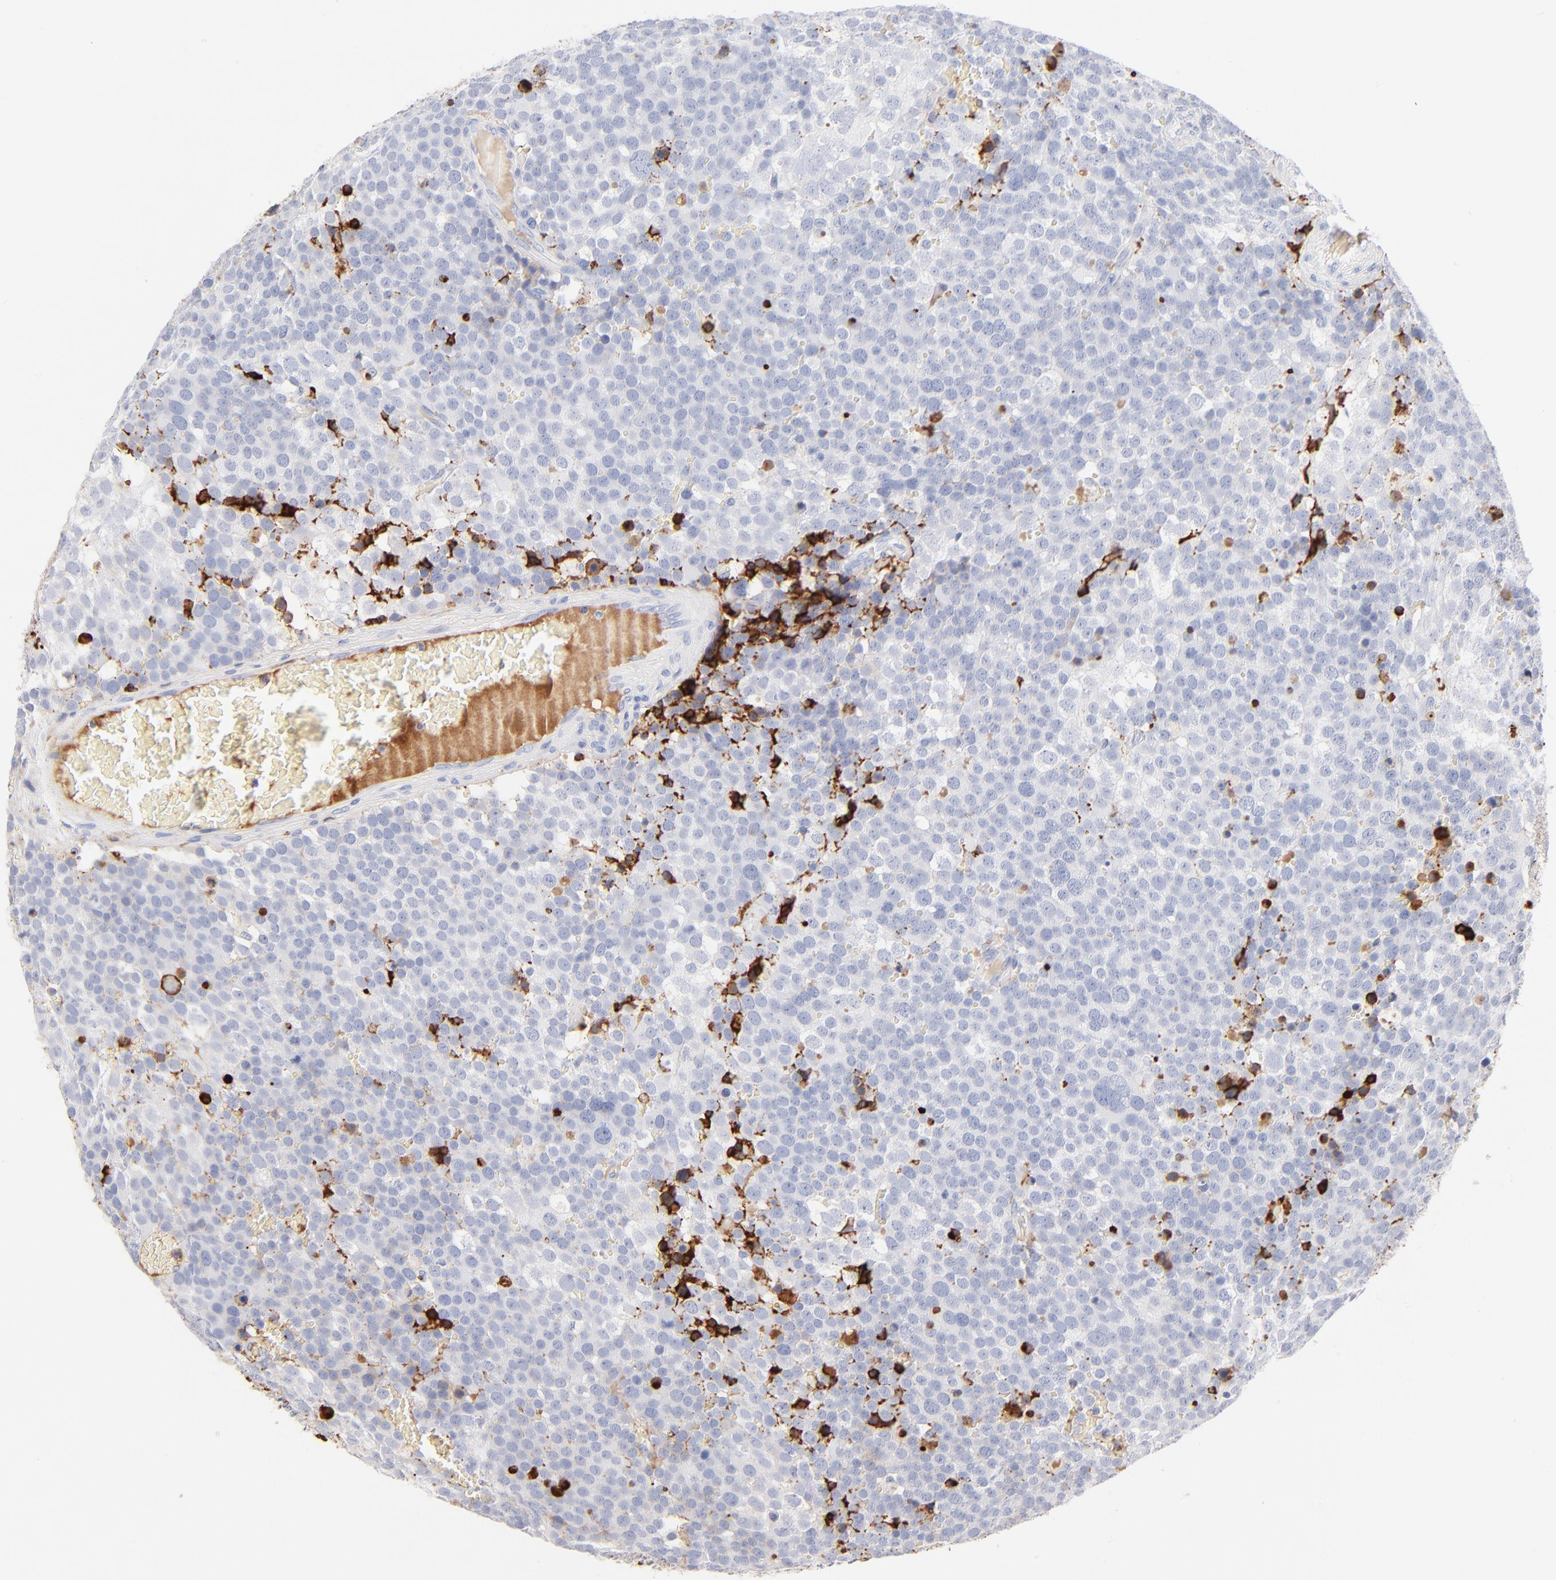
{"staining": {"intensity": "negative", "quantity": "none", "location": "none"}, "tissue": "testis cancer", "cell_type": "Tumor cells", "image_type": "cancer", "snomed": [{"axis": "morphology", "description": "Seminoma, NOS"}, {"axis": "topography", "description": "Testis"}], "caption": "DAB immunohistochemical staining of human testis seminoma displays no significant positivity in tumor cells.", "gene": "APOH", "patient": {"sex": "male", "age": 71}}